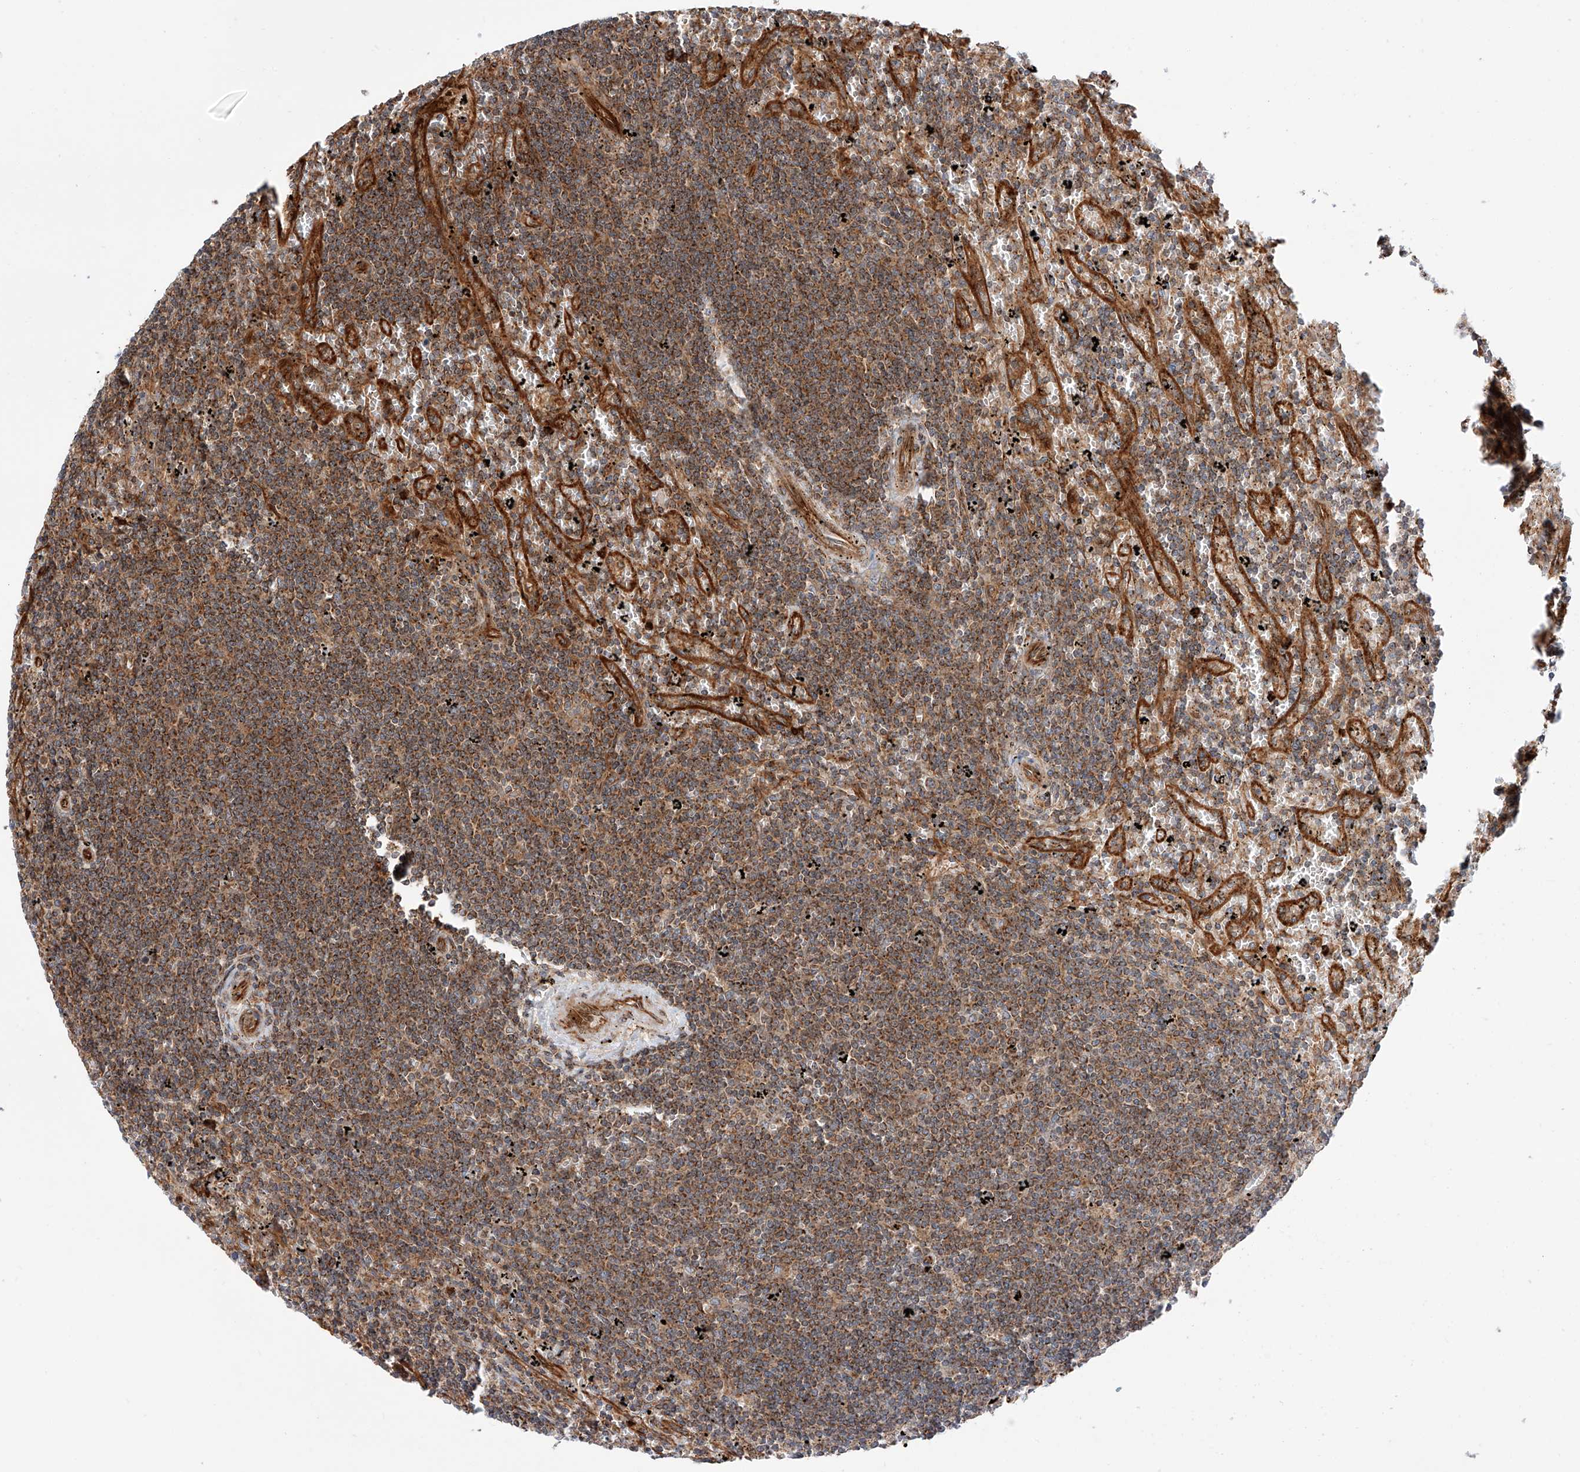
{"staining": {"intensity": "moderate", "quantity": ">75%", "location": "cytoplasmic/membranous"}, "tissue": "lymphoma", "cell_type": "Tumor cells", "image_type": "cancer", "snomed": [{"axis": "morphology", "description": "Malignant lymphoma, non-Hodgkin's type, Low grade"}, {"axis": "topography", "description": "Spleen"}], "caption": "Moderate cytoplasmic/membranous protein expression is seen in about >75% of tumor cells in malignant lymphoma, non-Hodgkin's type (low-grade). Nuclei are stained in blue.", "gene": "ISCA2", "patient": {"sex": "male", "age": 76}}